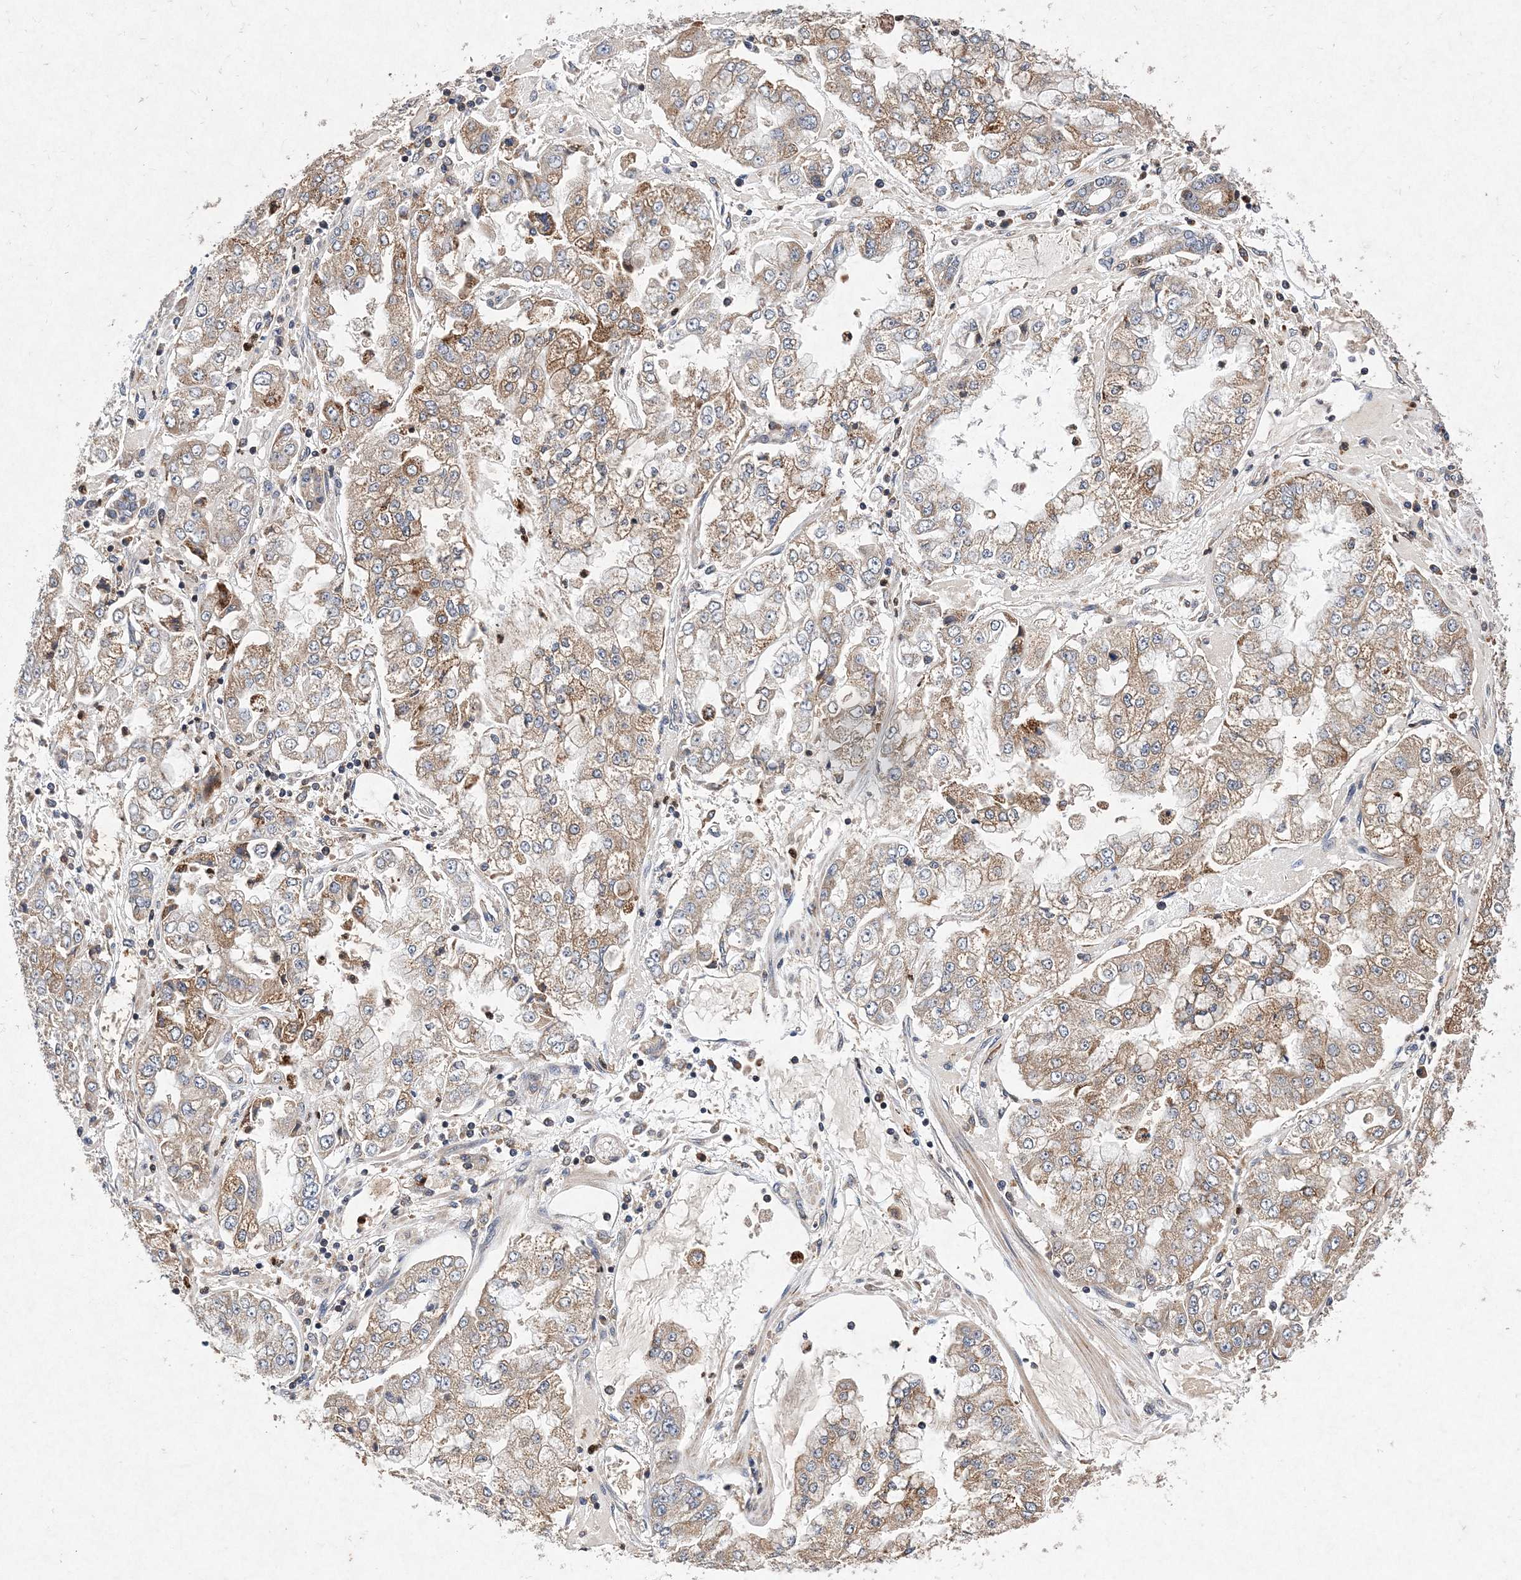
{"staining": {"intensity": "moderate", "quantity": "25%-75%", "location": "cytoplasmic/membranous"}, "tissue": "stomach cancer", "cell_type": "Tumor cells", "image_type": "cancer", "snomed": [{"axis": "morphology", "description": "Adenocarcinoma, NOS"}, {"axis": "topography", "description": "Stomach"}], "caption": "A photomicrograph of stomach cancer stained for a protein demonstrates moderate cytoplasmic/membranous brown staining in tumor cells. (DAB (3,3'-diaminobenzidine) IHC with brightfield microscopy, high magnification).", "gene": "PROSER1", "patient": {"sex": "male", "age": 76}}